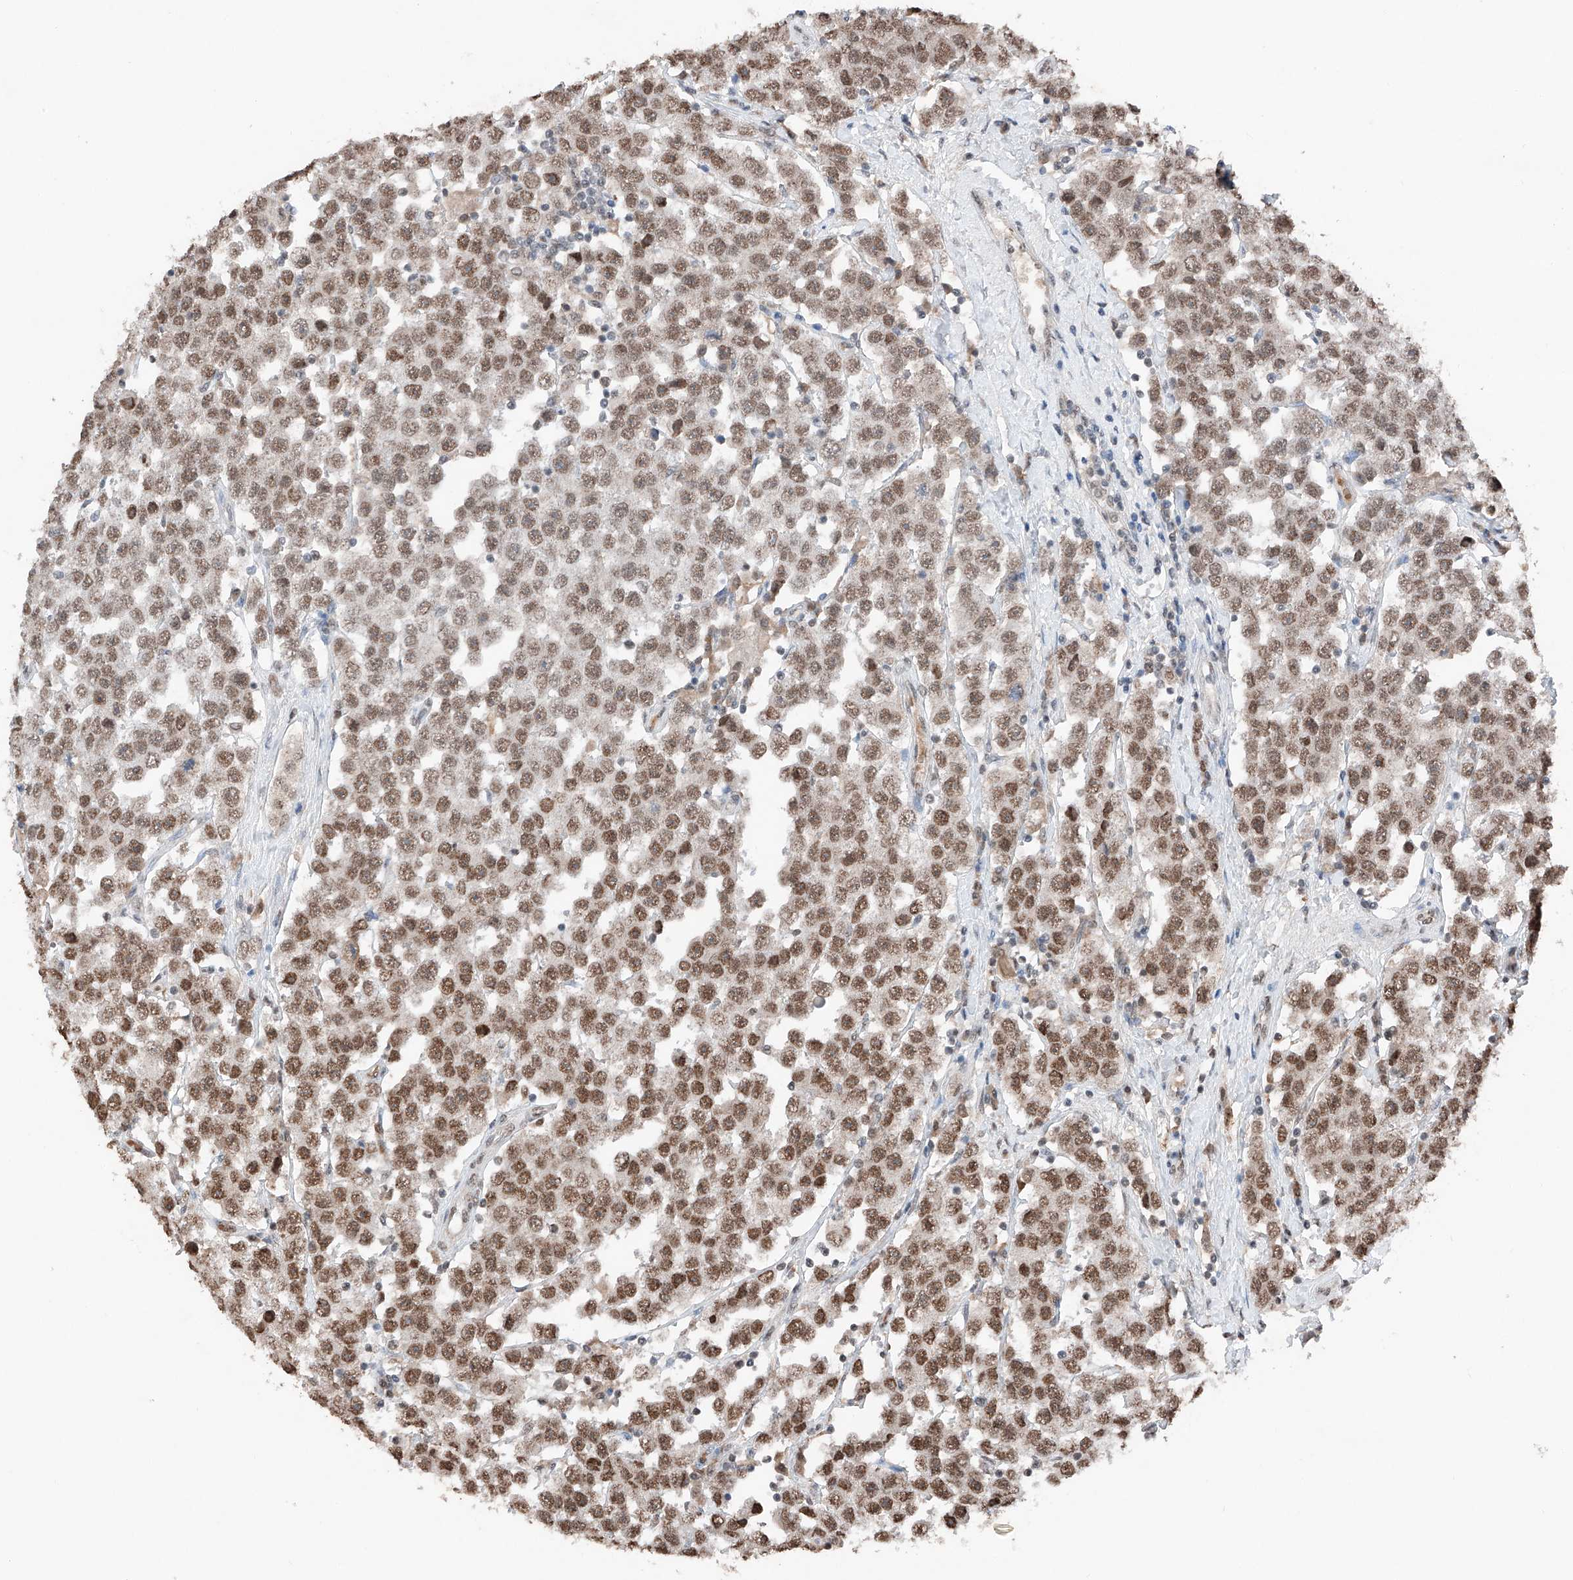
{"staining": {"intensity": "moderate", "quantity": ">75%", "location": "nuclear"}, "tissue": "testis cancer", "cell_type": "Tumor cells", "image_type": "cancer", "snomed": [{"axis": "morphology", "description": "Seminoma, NOS"}, {"axis": "topography", "description": "Testis"}], "caption": "Immunohistochemistry (IHC) of testis cancer reveals medium levels of moderate nuclear positivity in about >75% of tumor cells. Using DAB (3,3'-diaminobenzidine) (brown) and hematoxylin (blue) stains, captured at high magnification using brightfield microscopy.", "gene": "TBX4", "patient": {"sex": "male", "age": 28}}